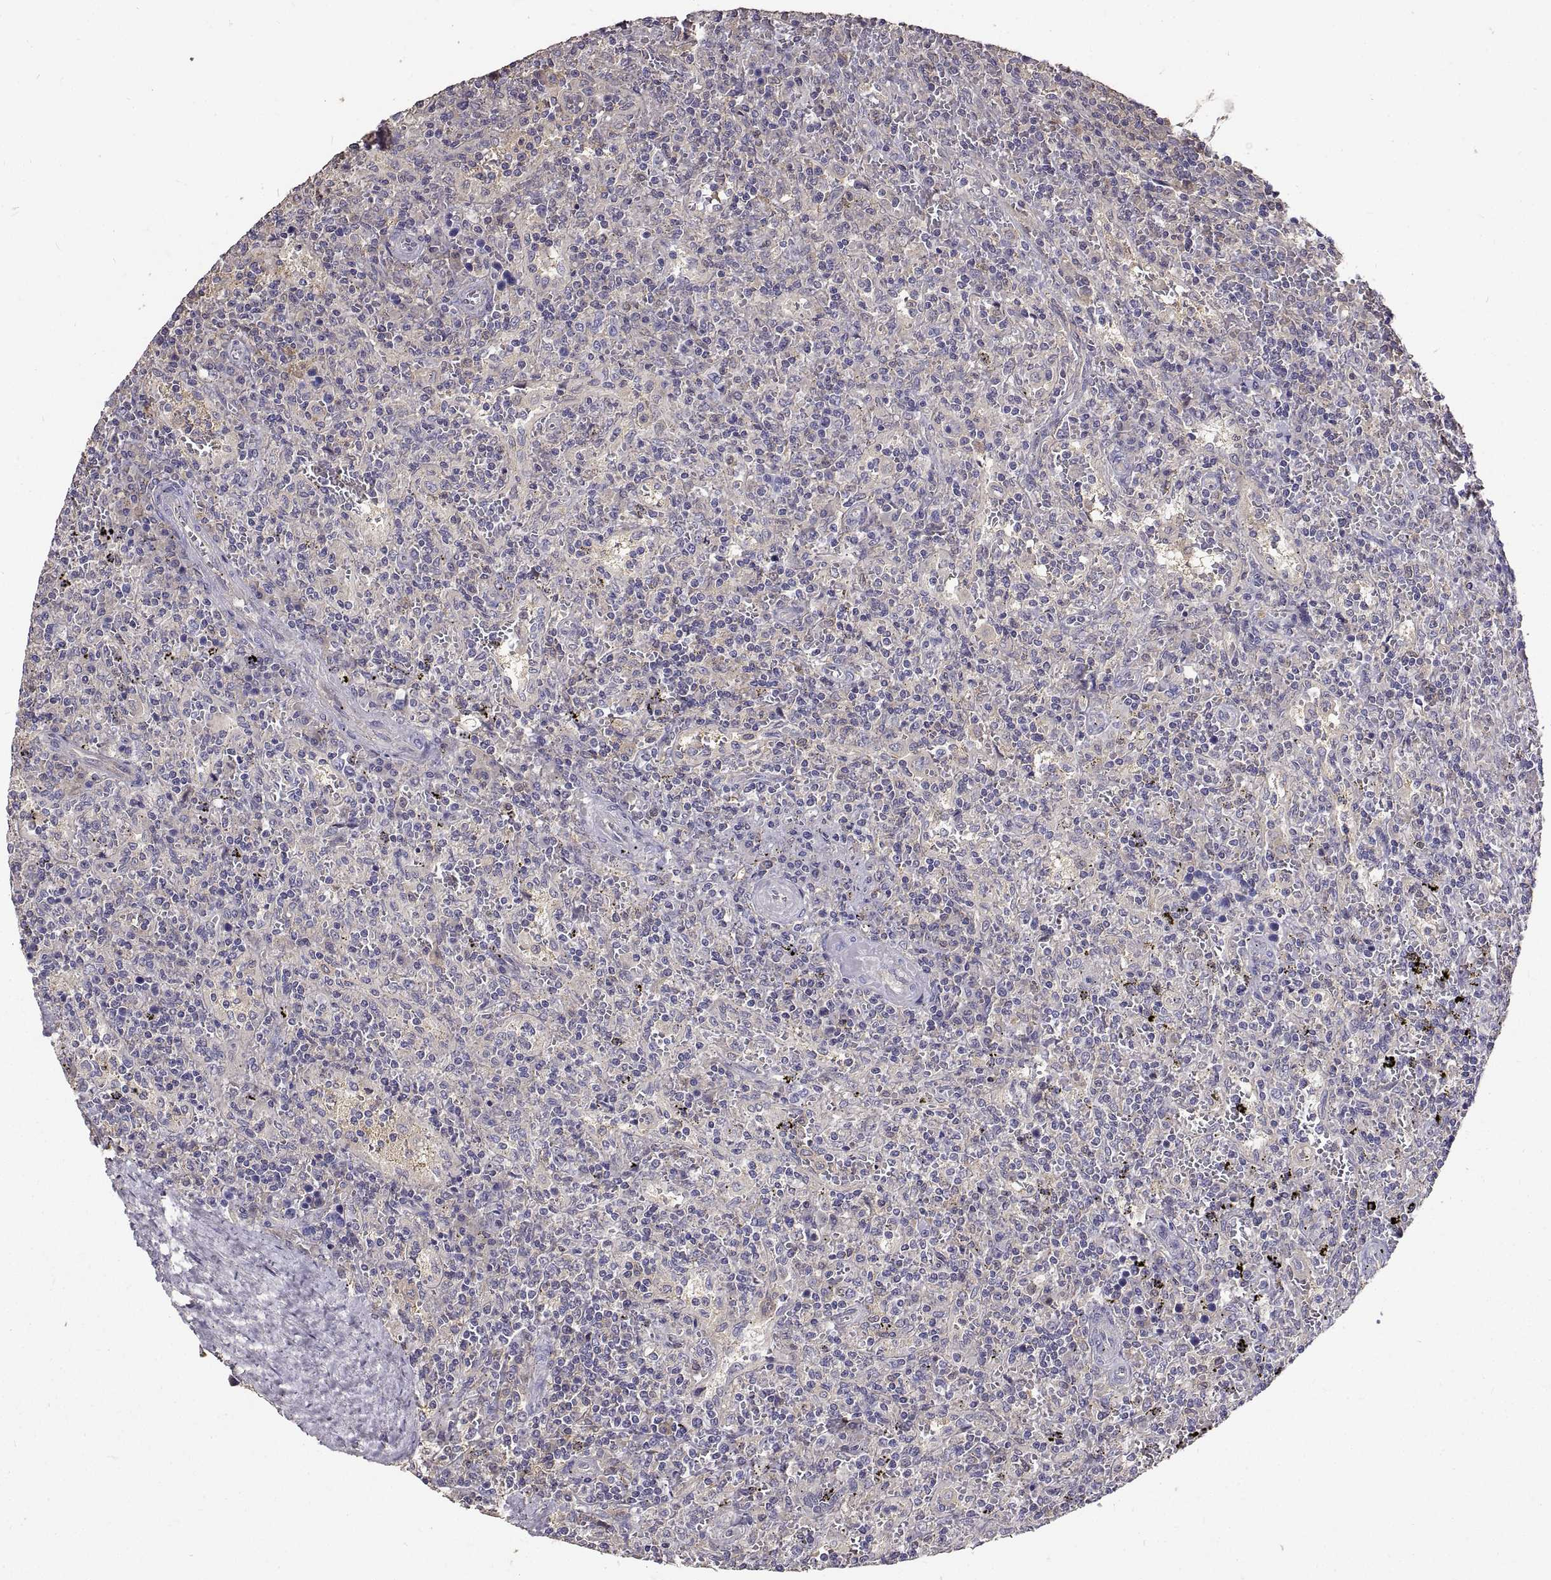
{"staining": {"intensity": "negative", "quantity": "none", "location": "none"}, "tissue": "lymphoma", "cell_type": "Tumor cells", "image_type": "cancer", "snomed": [{"axis": "morphology", "description": "Malignant lymphoma, non-Hodgkin's type, Low grade"}, {"axis": "topography", "description": "Spleen"}], "caption": "Lymphoma was stained to show a protein in brown. There is no significant expression in tumor cells.", "gene": "PEA15", "patient": {"sex": "male", "age": 62}}